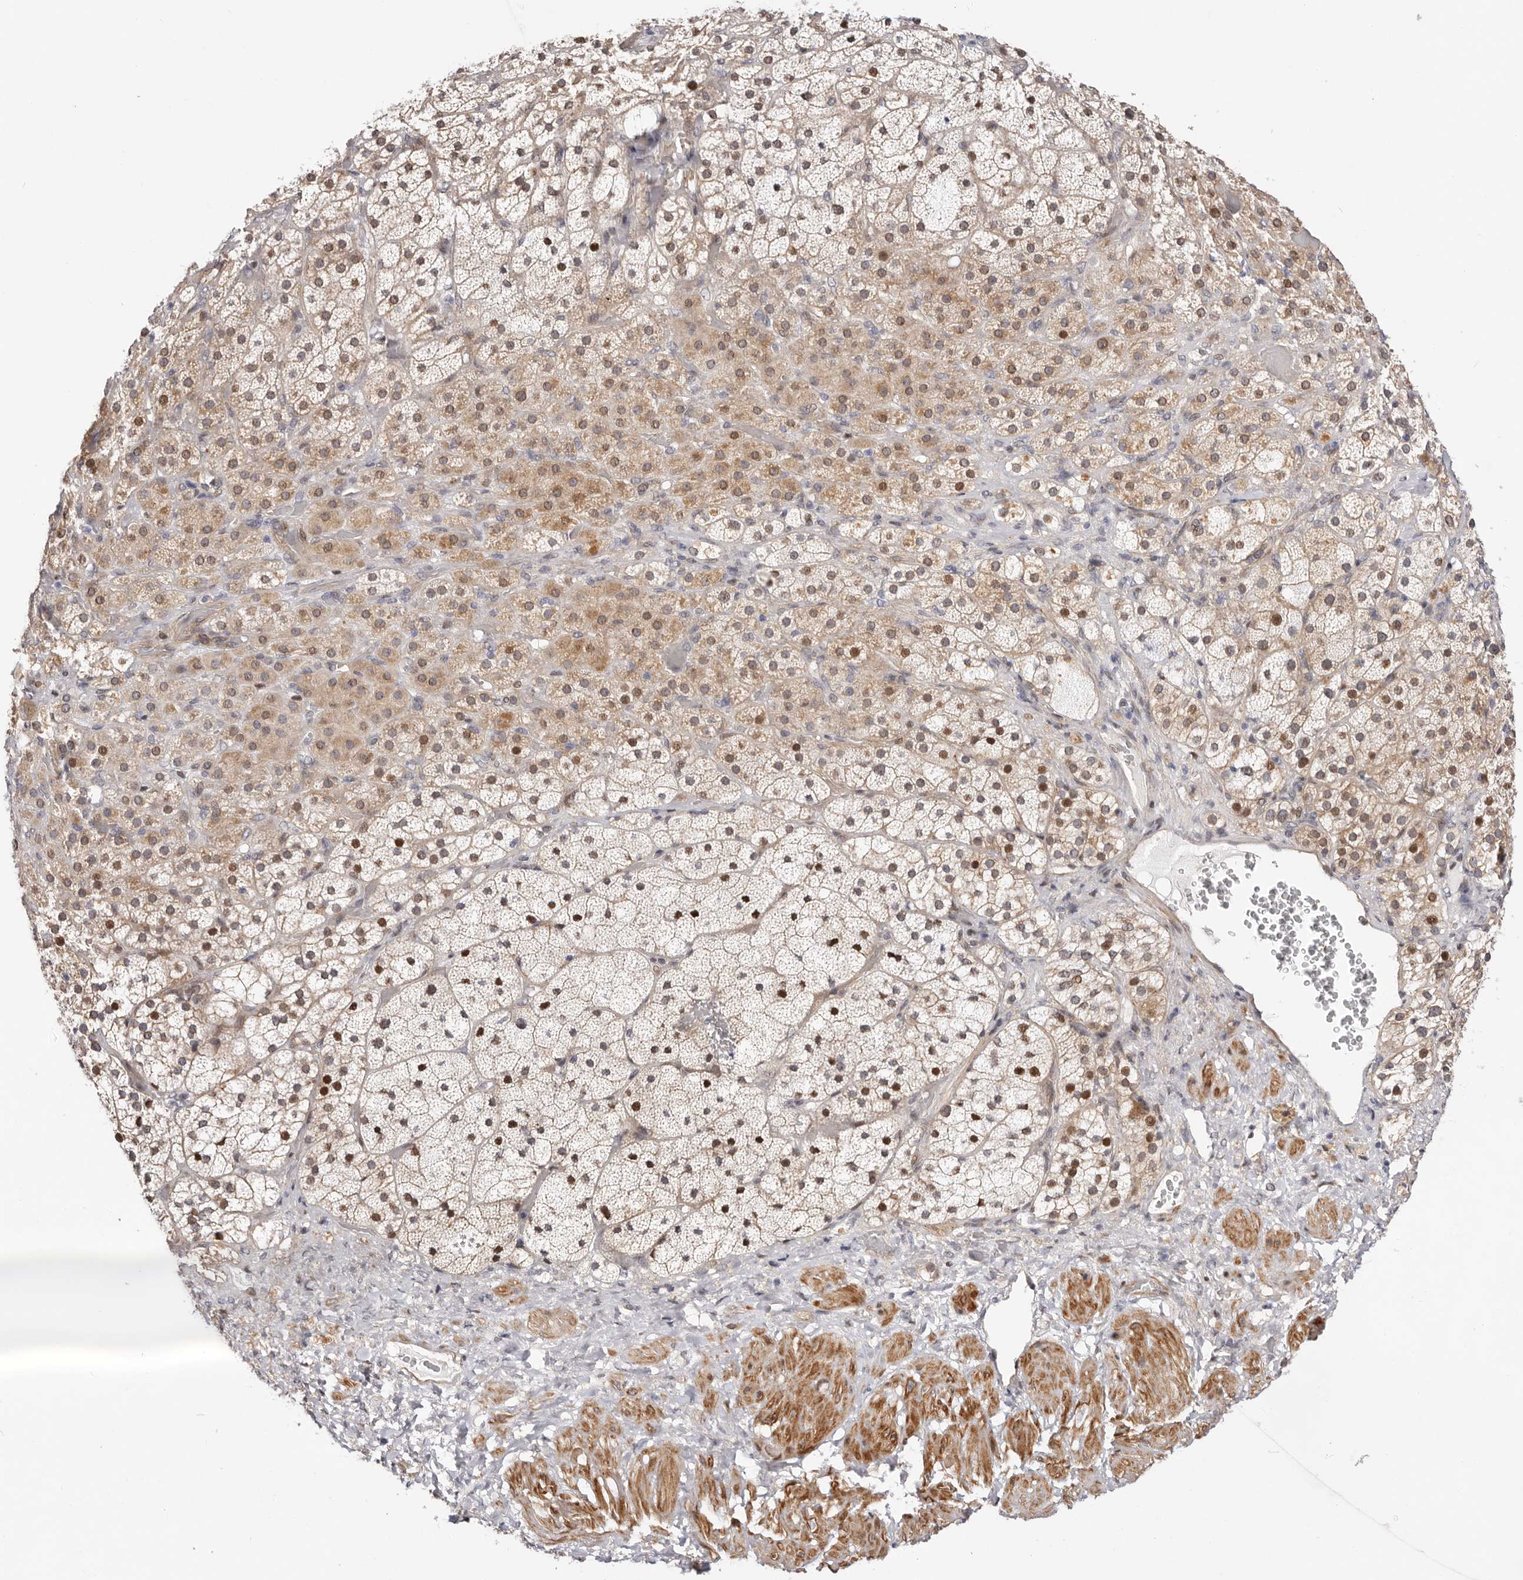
{"staining": {"intensity": "strong", "quantity": "25%-75%", "location": "nuclear"}, "tissue": "adrenal gland", "cell_type": "Glandular cells", "image_type": "normal", "snomed": [{"axis": "morphology", "description": "Normal tissue, NOS"}, {"axis": "topography", "description": "Adrenal gland"}], "caption": "This image demonstrates normal adrenal gland stained with IHC to label a protein in brown. The nuclear of glandular cells show strong positivity for the protein. Nuclei are counter-stained blue.", "gene": "EPHX3", "patient": {"sex": "male", "age": 57}}